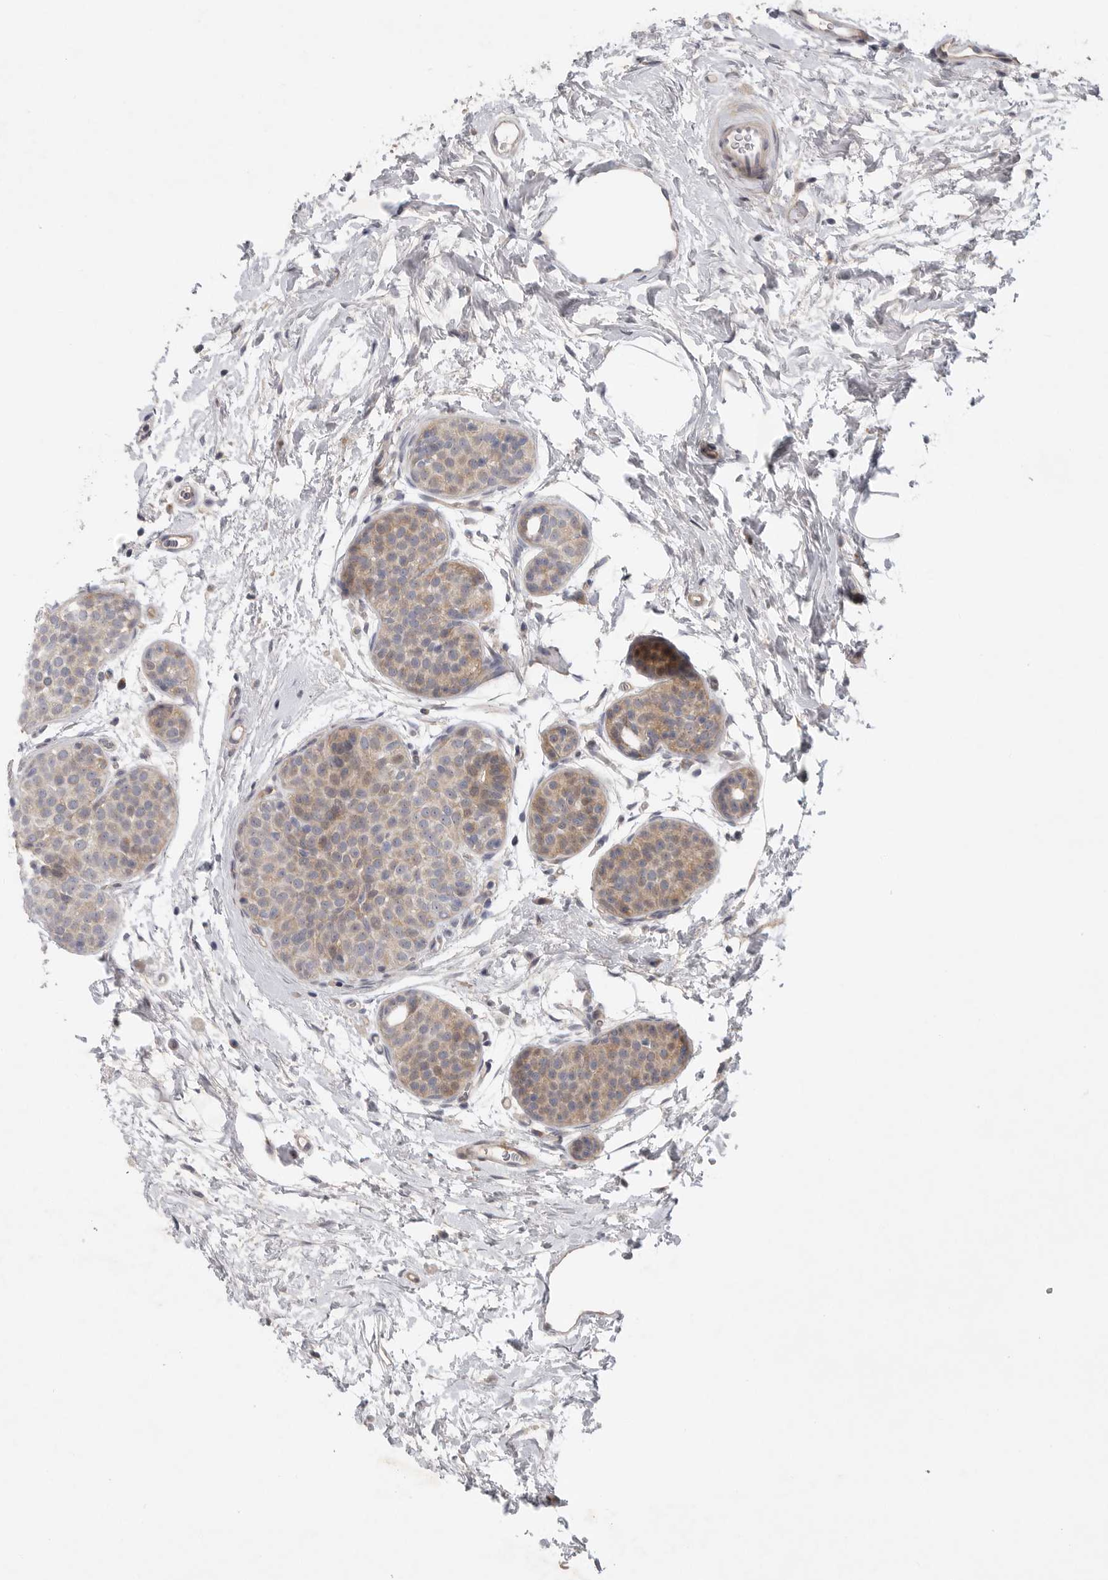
{"staining": {"intensity": "weak", "quantity": "25%-75%", "location": "cytoplasmic/membranous"}, "tissue": "breast cancer", "cell_type": "Tumor cells", "image_type": "cancer", "snomed": [{"axis": "morphology", "description": "Lobular carcinoma, in situ"}, {"axis": "morphology", "description": "Lobular carcinoma"}, {"axis": "topography", "description": "Breast"}], "caption": "Tumor cells exhibit low levels of weak cytoplasmic/membranous staining in about 25%-75% of cells in human breast cancer (lobular carcinoma in situ).", "gene": "FBXO43", "patient": {"sex": "female", "age": 41}}